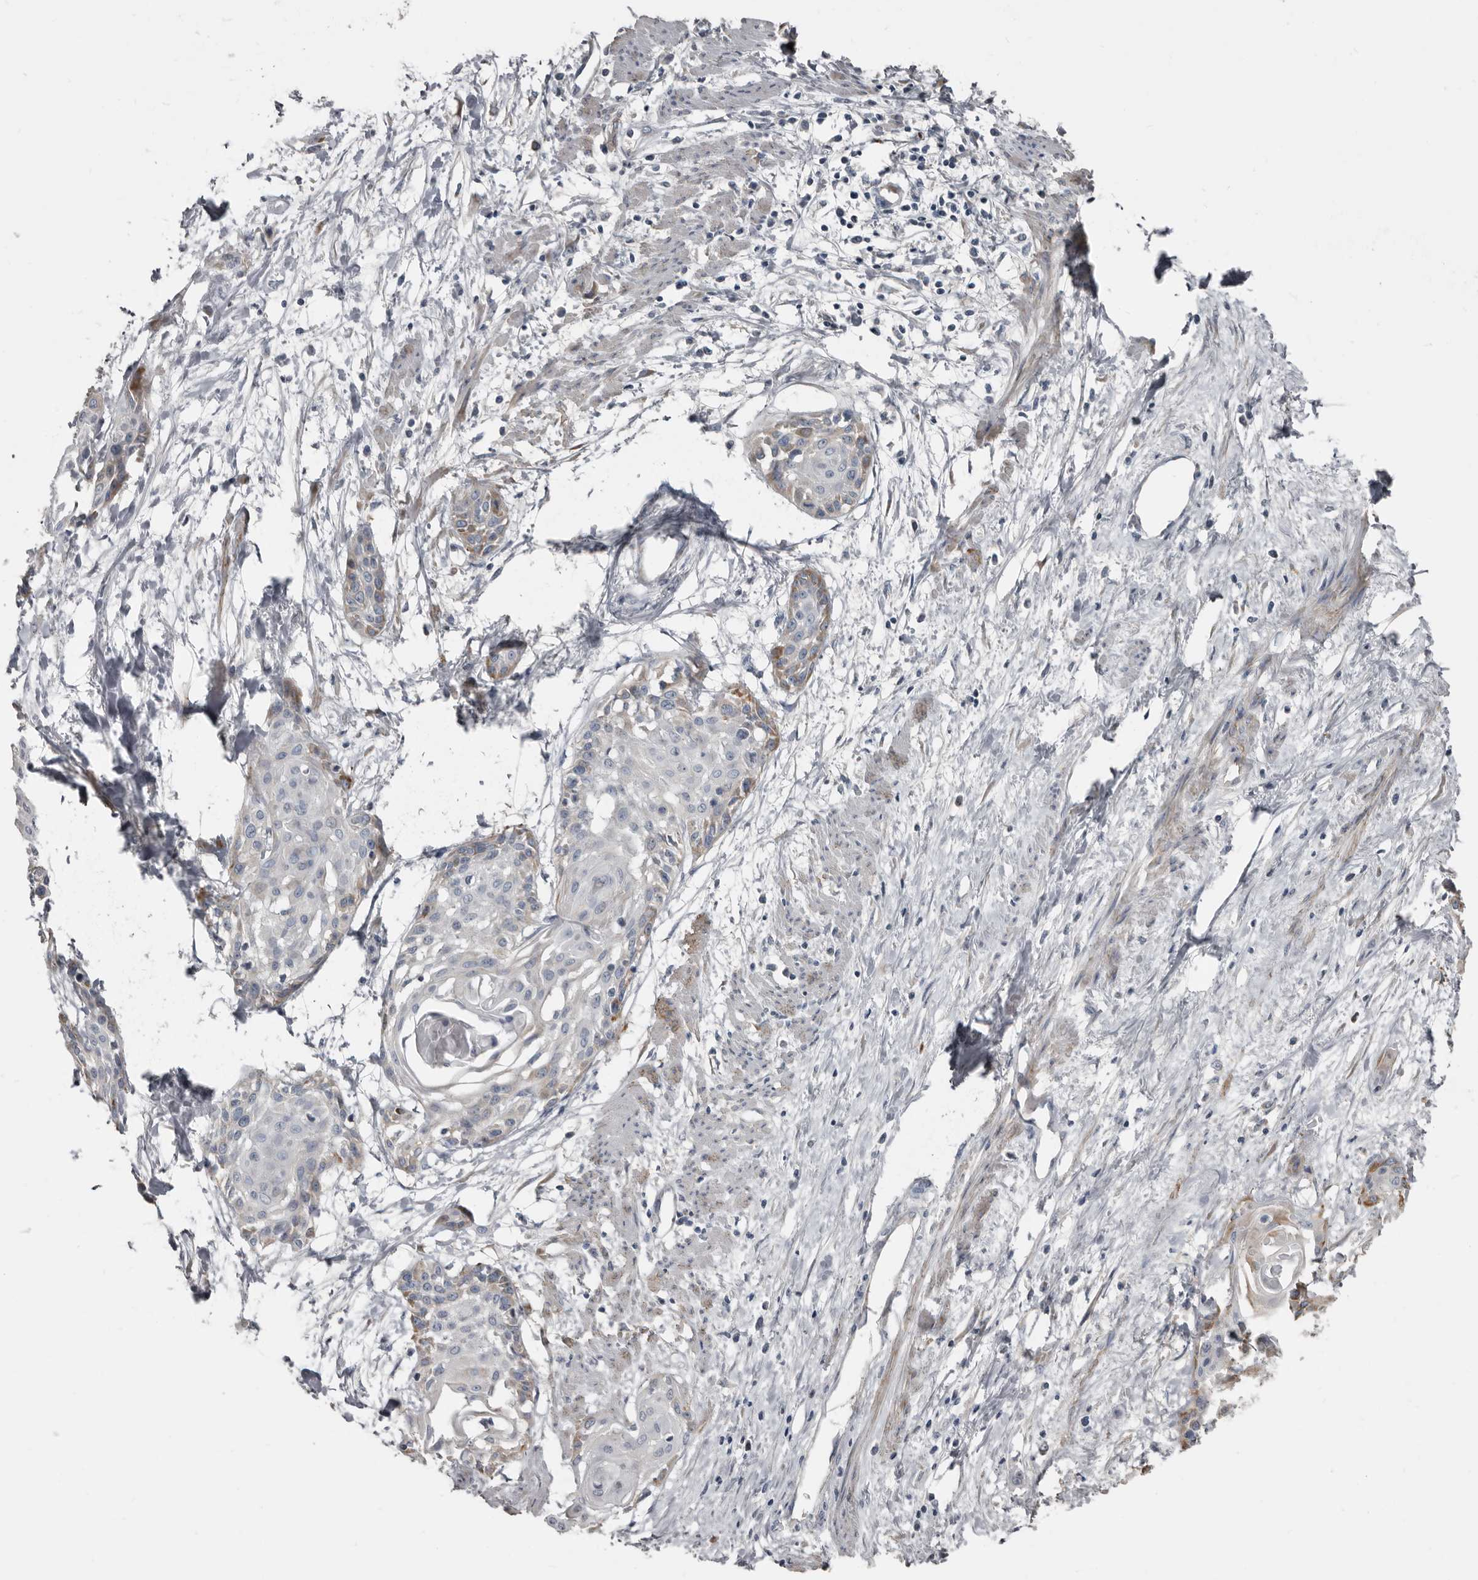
{"staining": {"intensity": "weak", "quantity": "<25%", "location": "cytoplasmic/membranous"}, "tissue": "cervical cancer", "cell_type": "Tumor cells", "image_type": "cancer", "snomed": [{"axis": "morphology", "description": "Squamous cell carcinoma, NOS"}, {"axis": "topography", "description": "Cervix"}], "caption": "The image demonstrates no staining of tumor cells in cervical cancer.", "gene": "ZNF114", "patient": {"sex": "female", "age": 57}}